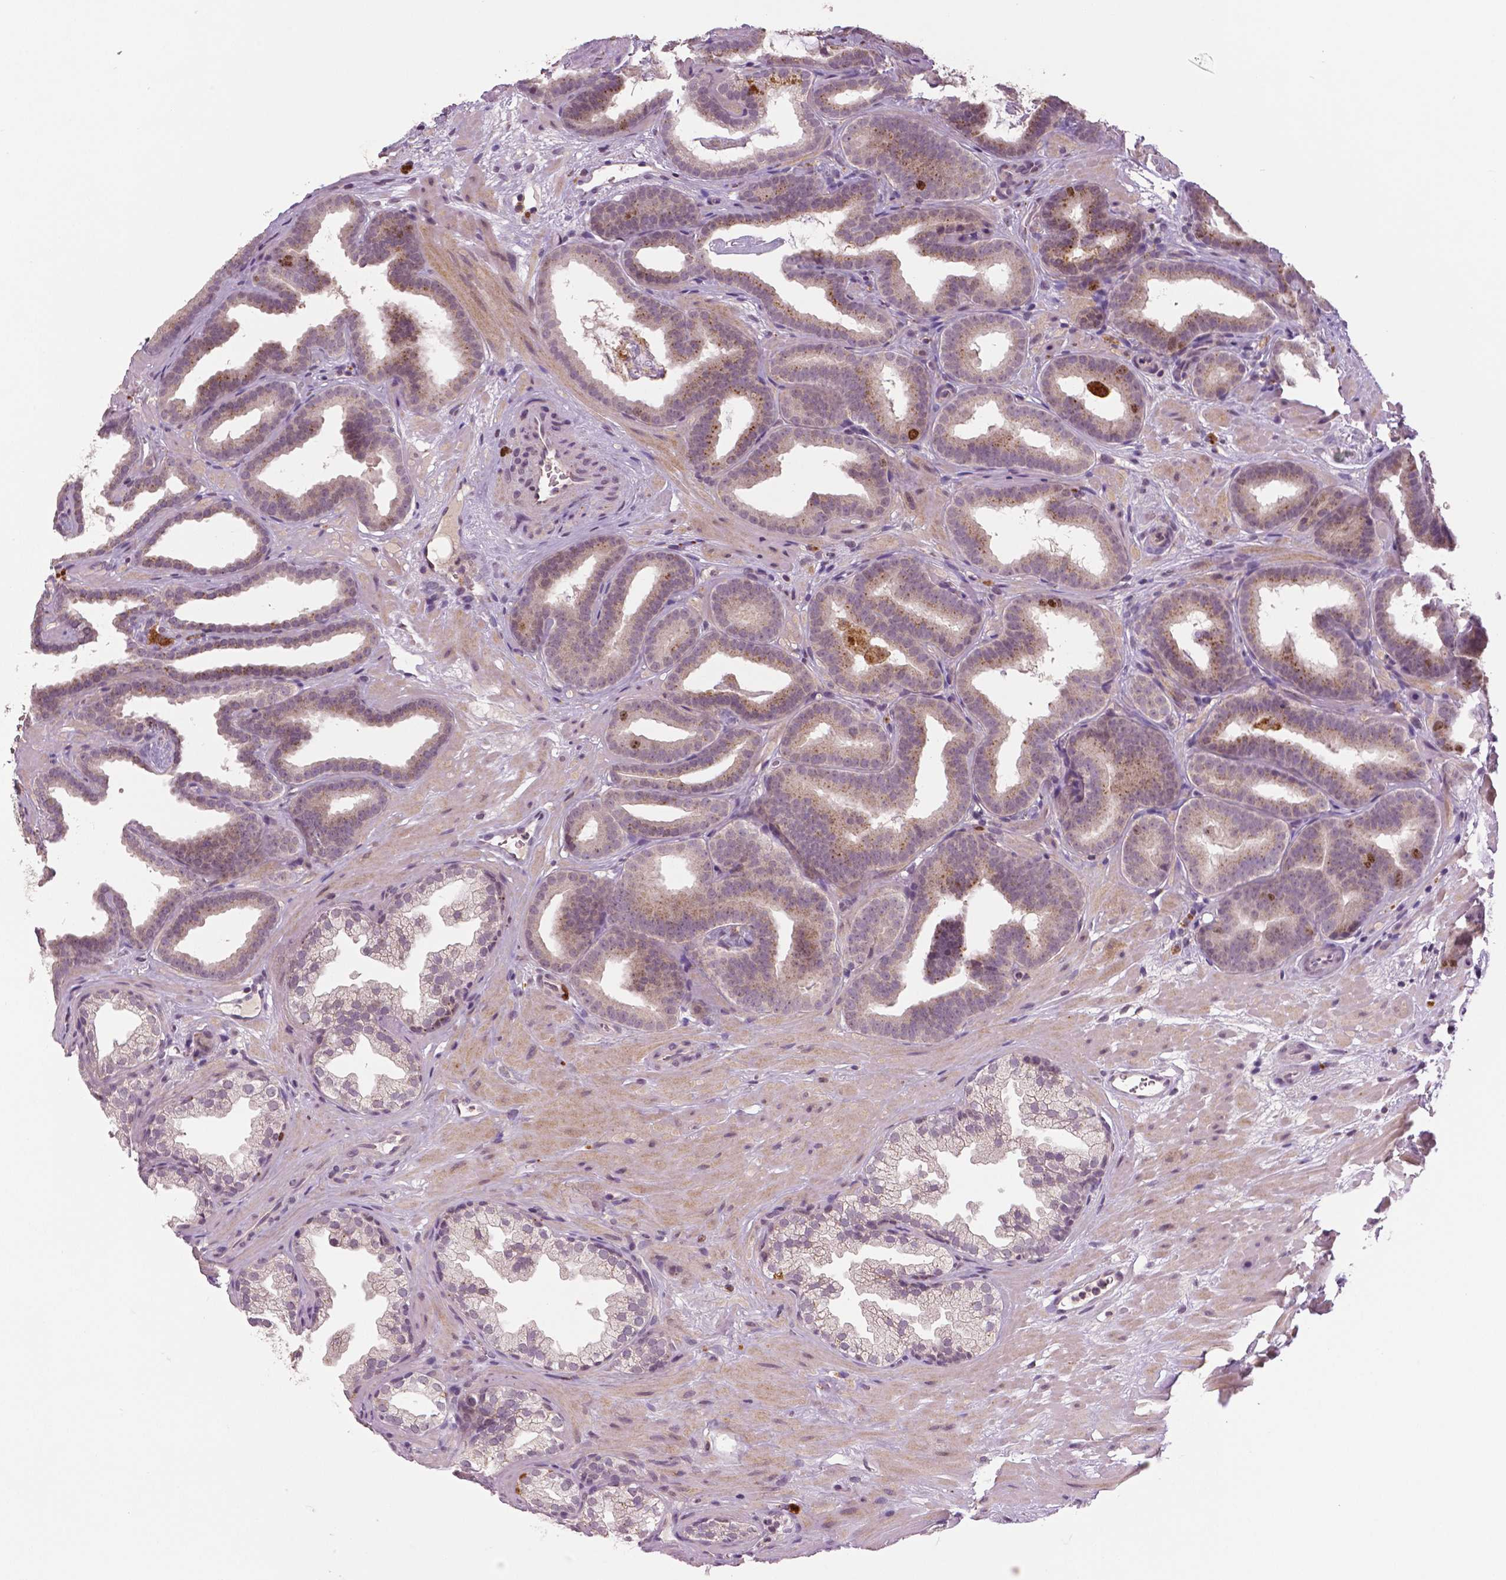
{"staining": {"intensity": "negative", "quantity": "none", "location": "none"}, "tissue": "prostate cancer", "cell_type": "Tumor cells", "image_type": "cancer", "snomed": [{"axis": "morphology", "description": "Adenocarcinoma, Low grade"}, {"axis": "topography", "description": "Prostate"}], "caption": "IHC of prostate cancer demonstrates no expression in tumor cells.", "gene": "MKI67", "patient": {"sex": "male", "age": 63}}